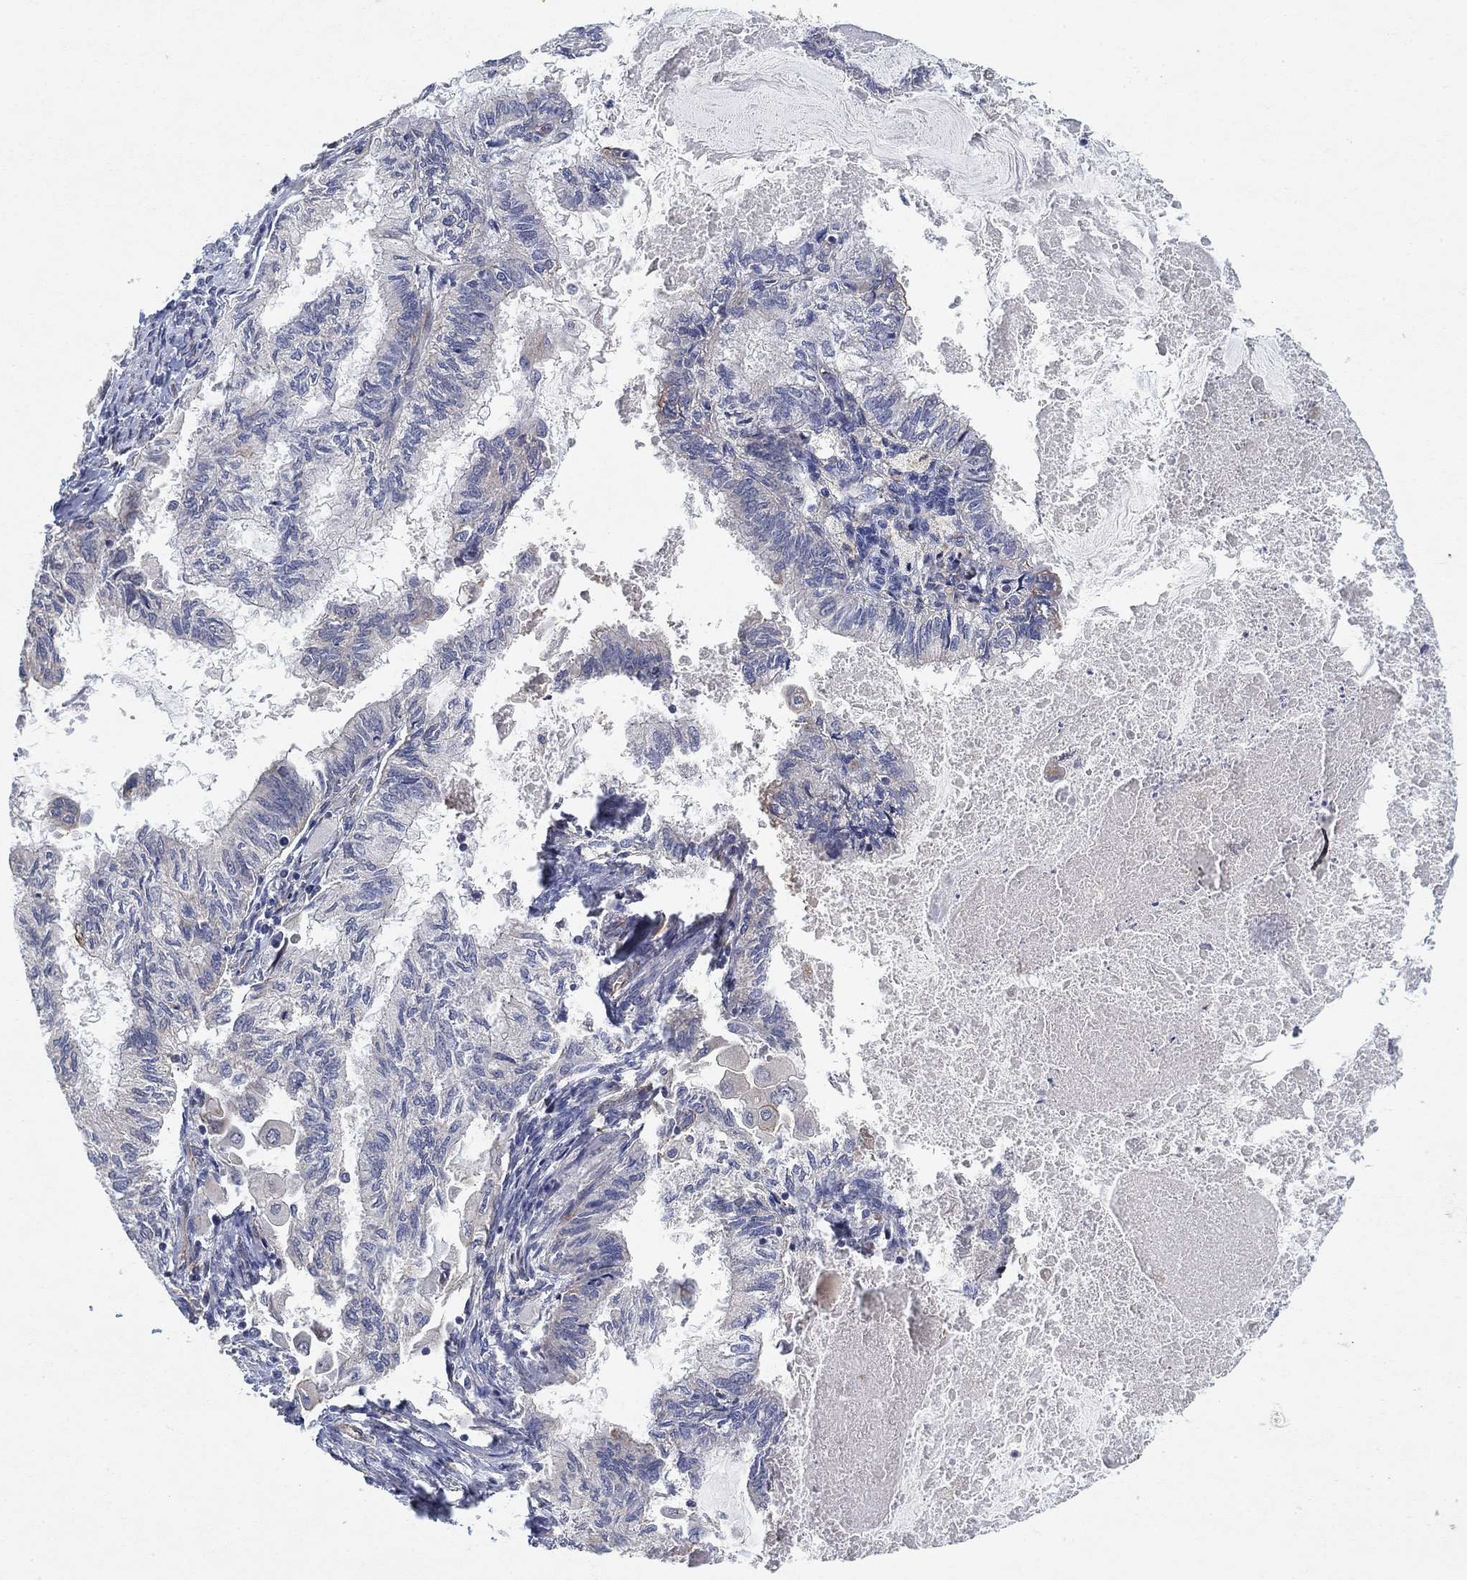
{"staining": {"intensity": "negative", "quantity": "none", "location": "none"}, "tissue": "endometrial cancer", "cell_type": "Tumor cells", "image_type": "cancer", "snomed": [{"axis": "morphology", "description": "Adenocarcinoma, NOS"}, {"axis": "topography", "description": "Endometrium"}], "caption": "IHC of human endometrial adenocarcinoma reveals no staining in tumor cells.", "gene": "MCUR1", "patient": {"sex": "female", "age": 86}}